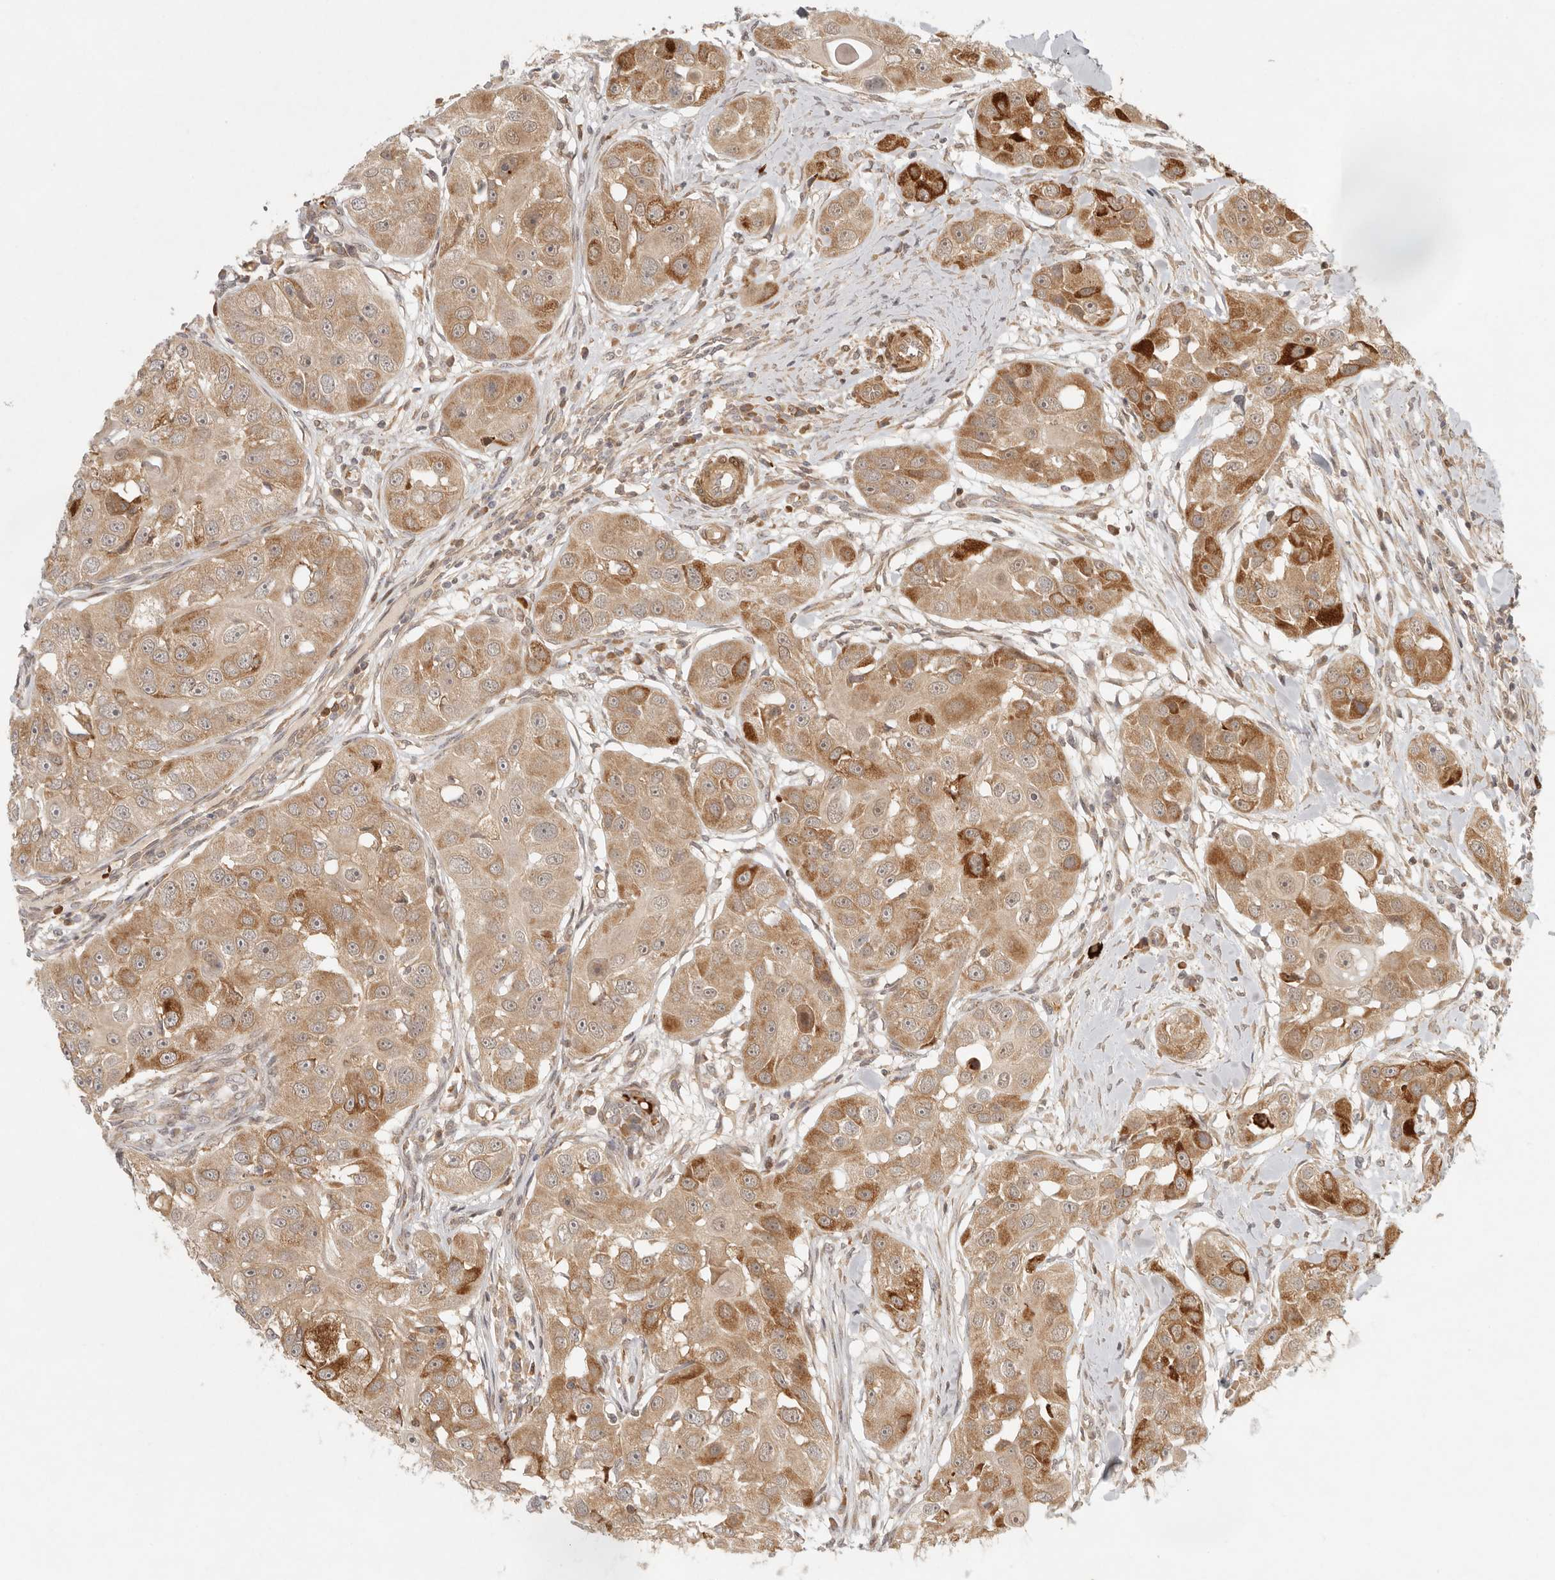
{"staining": {"intensity": "strong", "quantity": ">75%", "location": "cytoplasmic/membranous"}, "tissue": "head and neck cancer", "cell_type": "Tumor cells", "image_type": "cancer", "snomed": [{"axis": "morphology", "description": "Normal tissue, NOS"}, {"axis": "morphology", "description": "Squamous cell carcinoma, NOS"}, {"axis": "topography", "description": "Skeletal muscle"}, {"axis": "topography", "description": "Head-Neck"}], "caption": "Tumor cells show high levels of strong cytoplasmic/membranous positivity in approximately >75% of cells in human head and neck squamous cell carcinoma. (DAB IHC with brightfield microscopy, high magnification).", "gene": "AHDC1", "patient": {"sex": "male", "age": 51}}